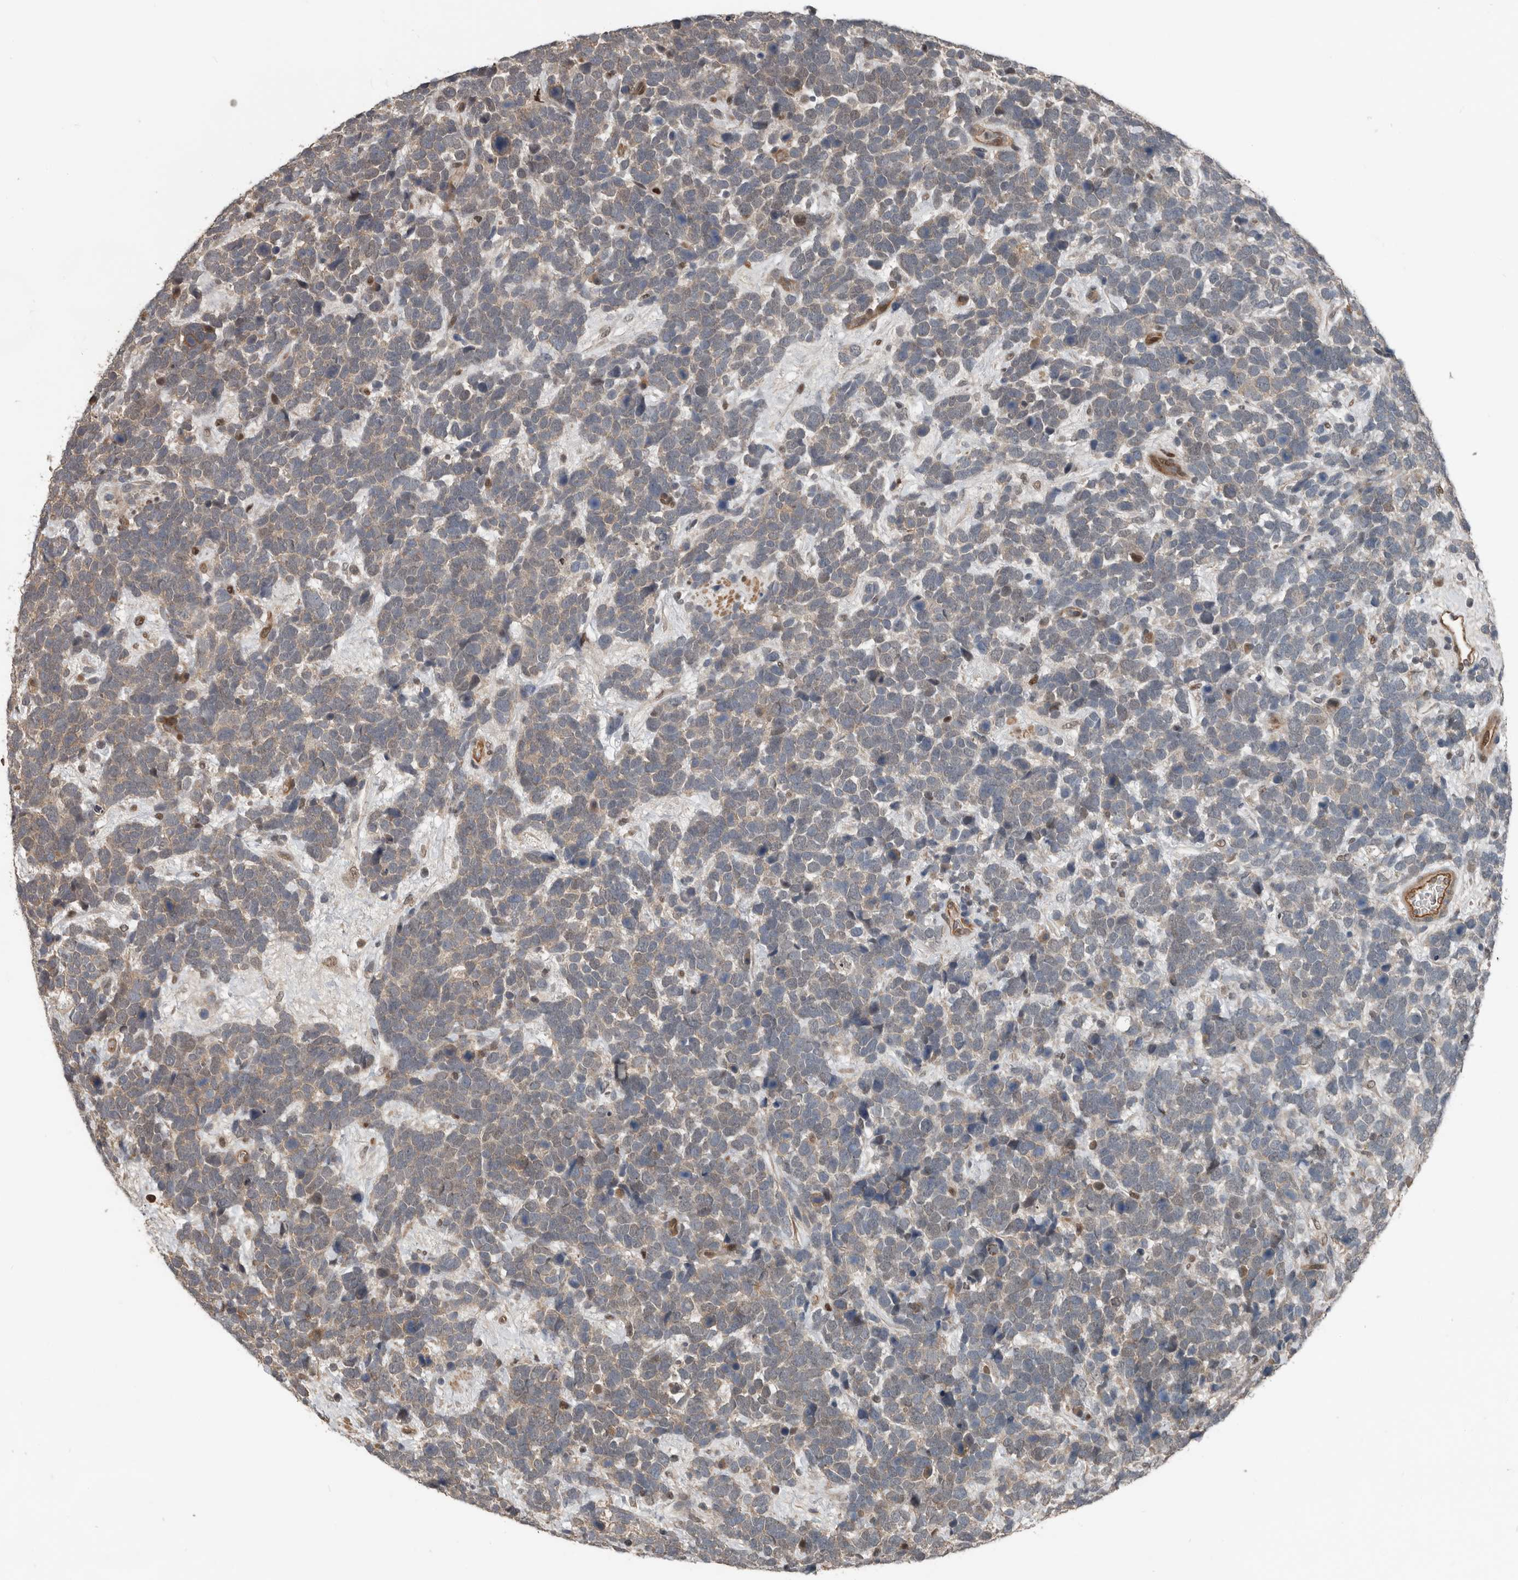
{"staining": {"intensity": "weak", "quantity": "25%-75%", "location": "cytoplasmic/membranous"}, "tissue": "urothelial cancer", "cell_type": "Tumor cells", "image_type": "cancer", "snomed": [{"axis": "morphology", "description": "Urothelial carcinoma, High grade"}, {"axis": "topography", "description": "Urinary bladder"}], "caption": "High-grade urothelial carcinoma stained with a brown dye displays weak cytoplasmic/membranous positive staining in approximately 25%-75% of tumor cells.", "gene": "YOD1", "patient": {"sex": "female", "age": 82}}